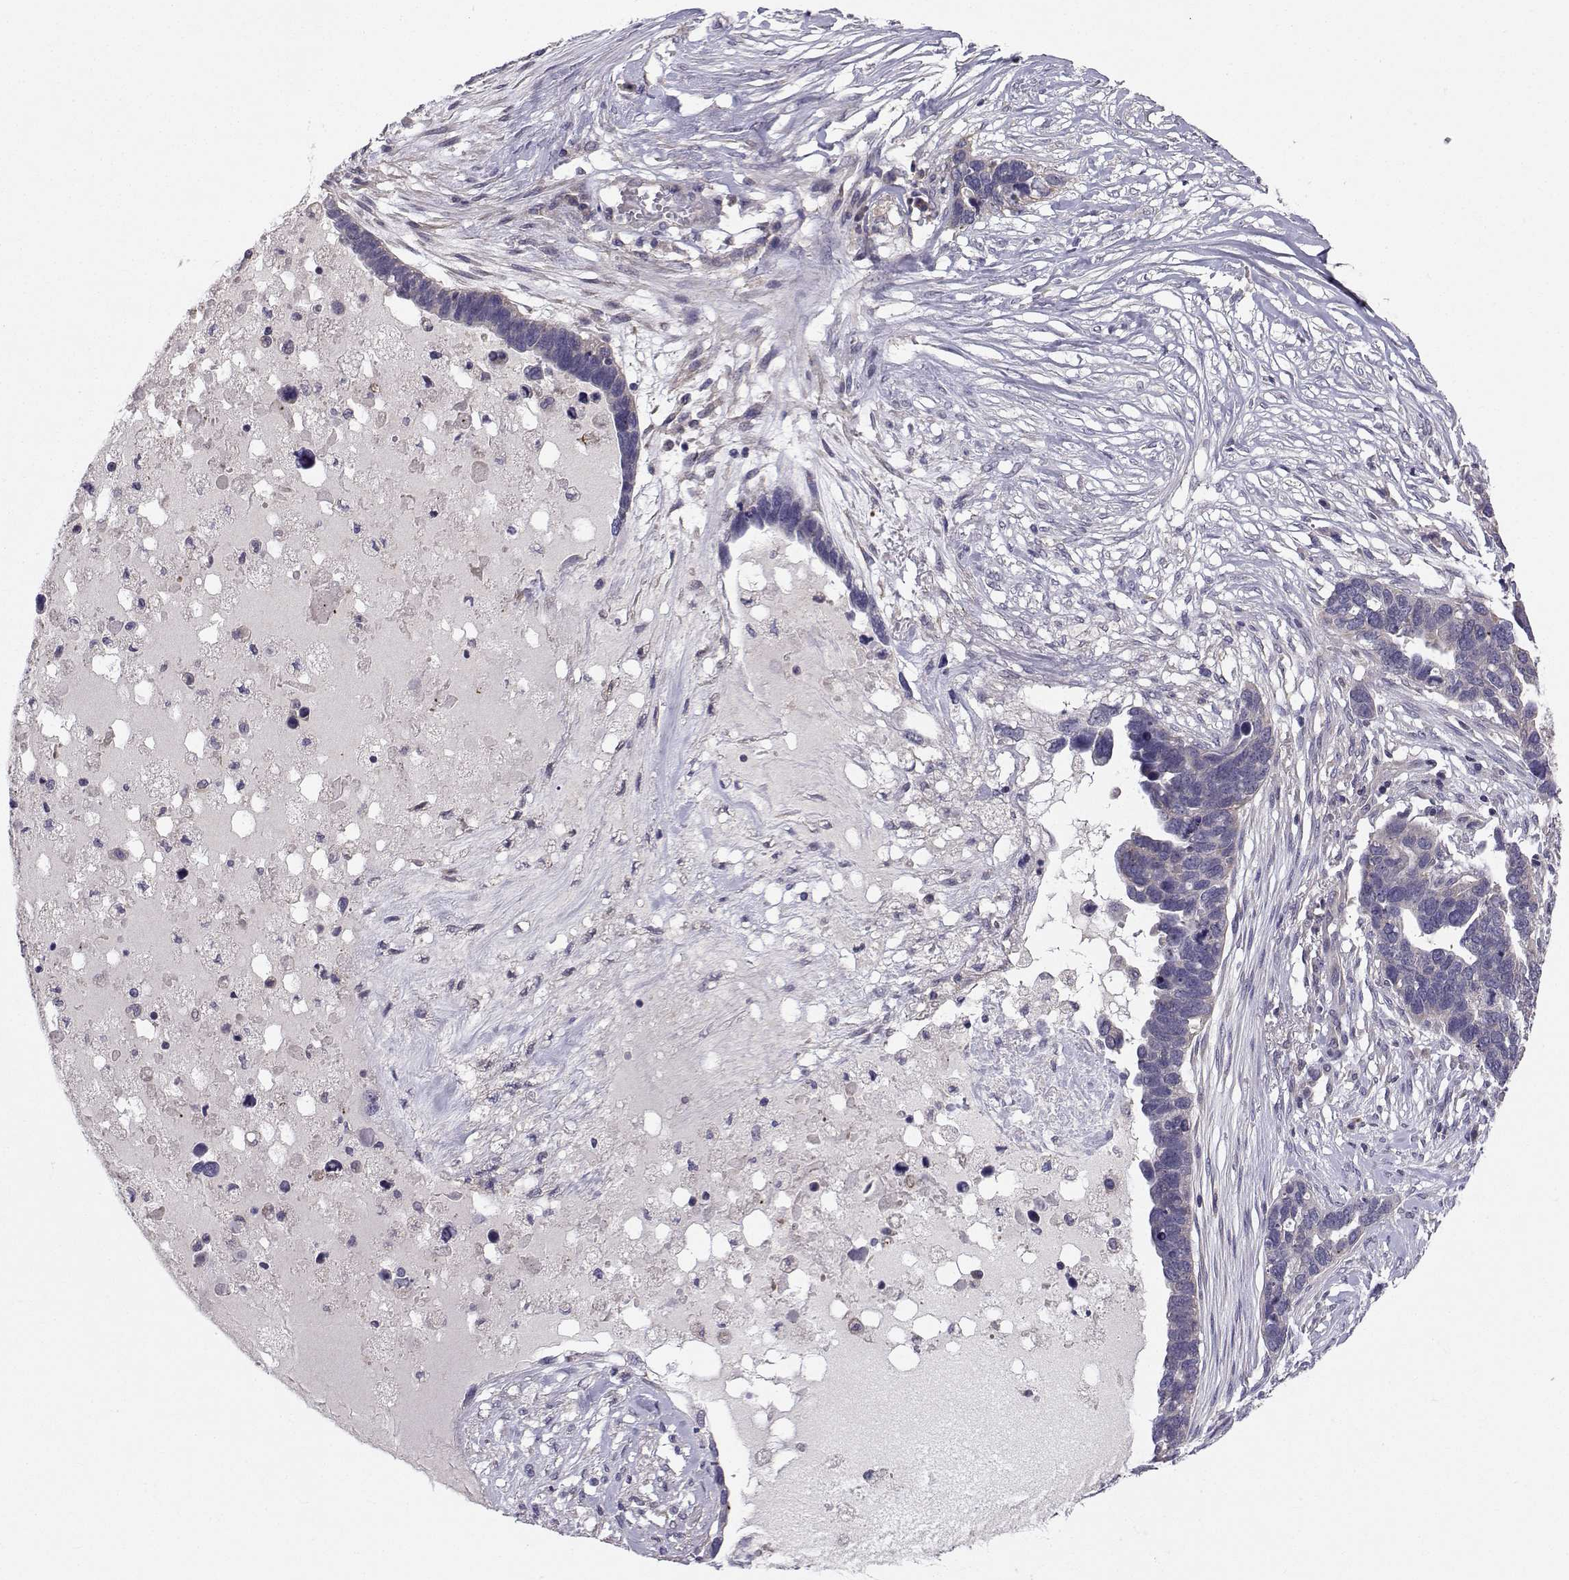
{"staining": {"intensity": "negative", "quantity": "none", "location": "none"}, "tissue": "ovarian cancer", "cell_type": "Tumor cells", "image_type": "cancer", "snomed": [{"axis": "morphology", "description": "Cystadenocarcinoma, serous, NOS"}, {"axis": "topography", "description": "Ovary"}], "caption": "This is a photomicrograph of immunohistochemistry (IHC) staining of serous cystadenocarcinoma (ovarian), which shows no staining in tumor cells.", "gene": "PEX5L", "patient": {"sex": "female", "age": 54}}